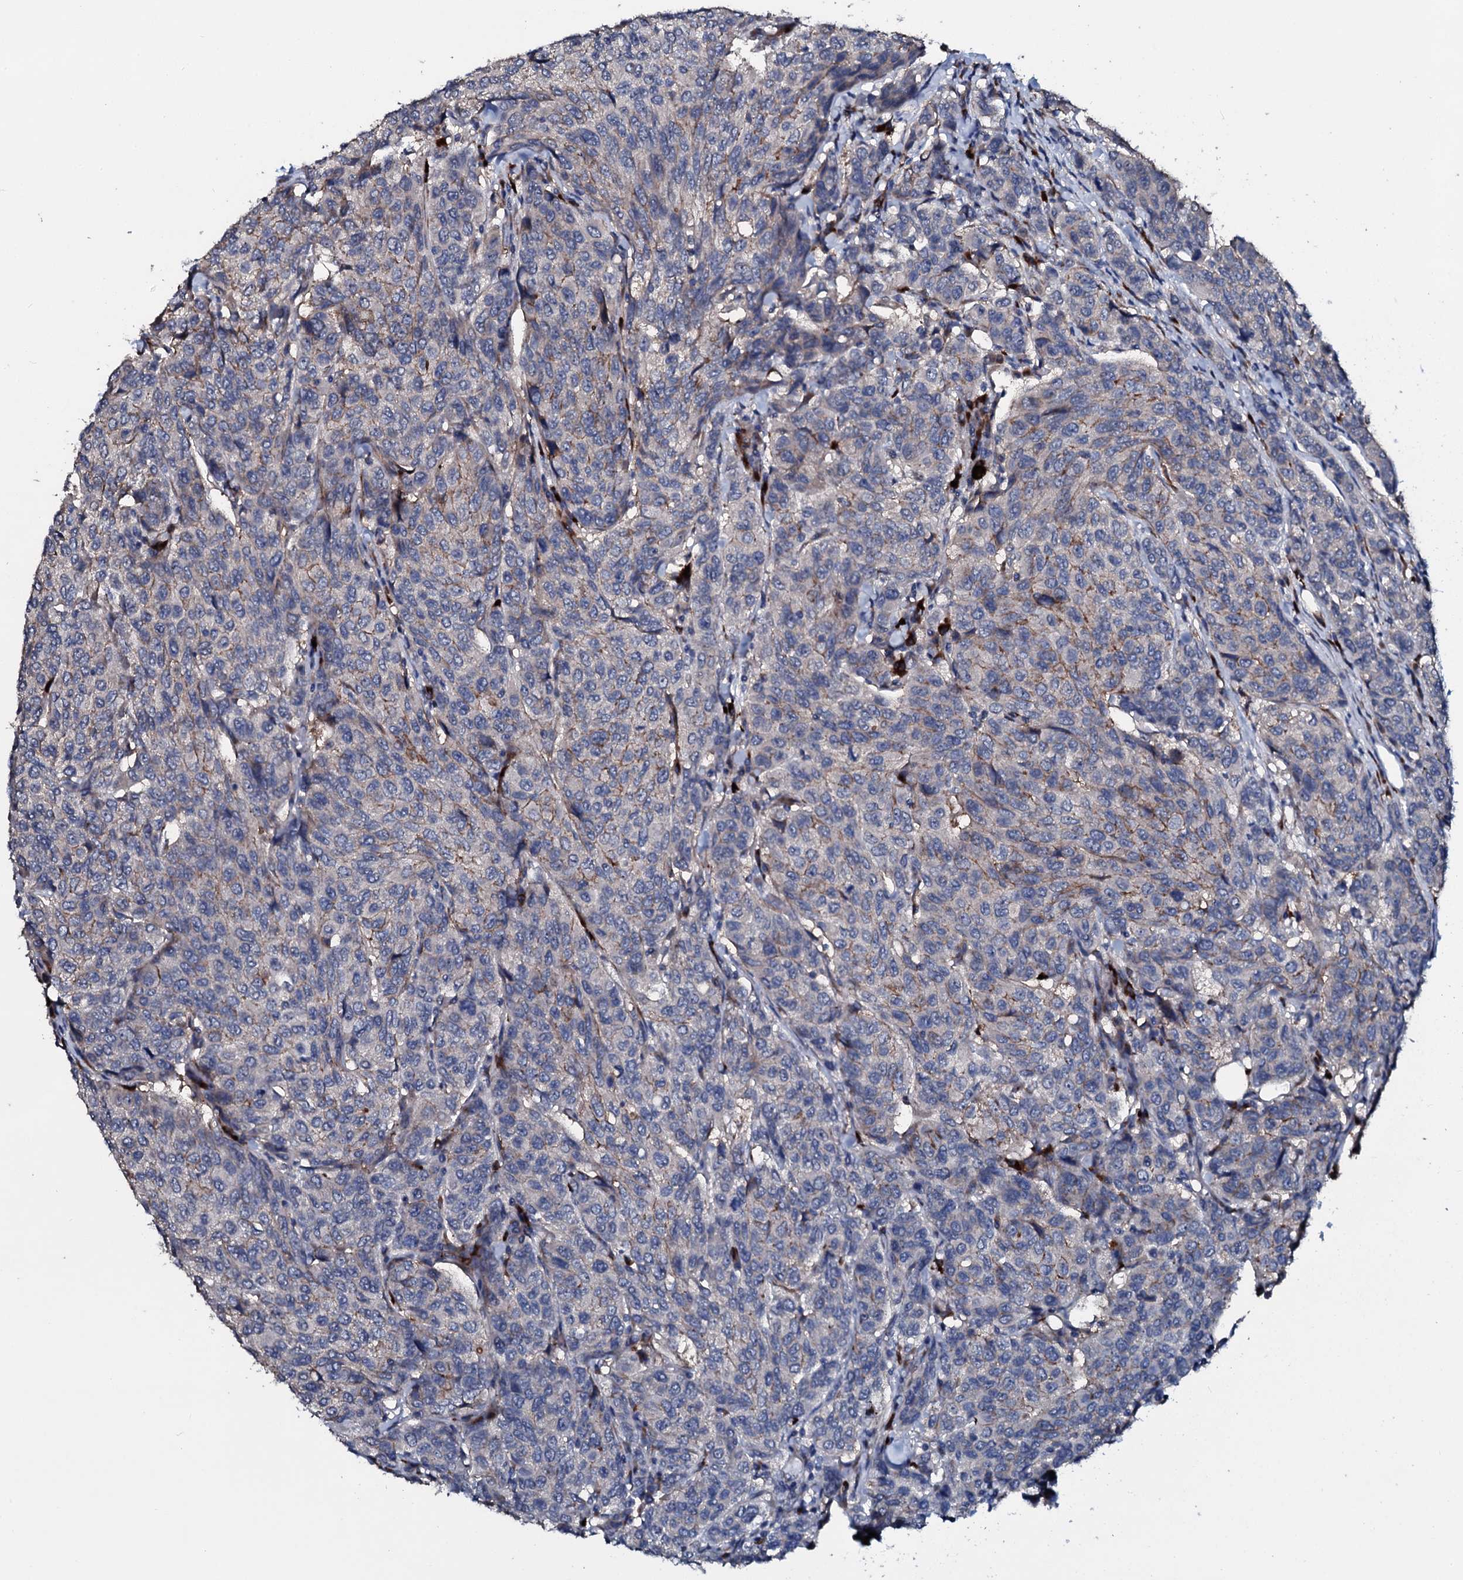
{"staining": {"intensity": "negative", "quantity": "none", "location": "none"}, "tissue": "breast cancer", "cell_type": "Tumor cells", "image_type": "cancer", "snomed": [{"axis": "morphology", "description": "Duct carcinoma"}, {"axis": "topography", "description": "Breast"}], "caption": "Immunohistochemistry micrograph of neoplastic tissue: human invasive ductal carcinoma (breast) stained with DAB (3,3'-diaminobenzidine) shows no significant protein positivity in tumor cells.", "gene": "IL12B", "patient": {"sex": "female", "age": 55}}